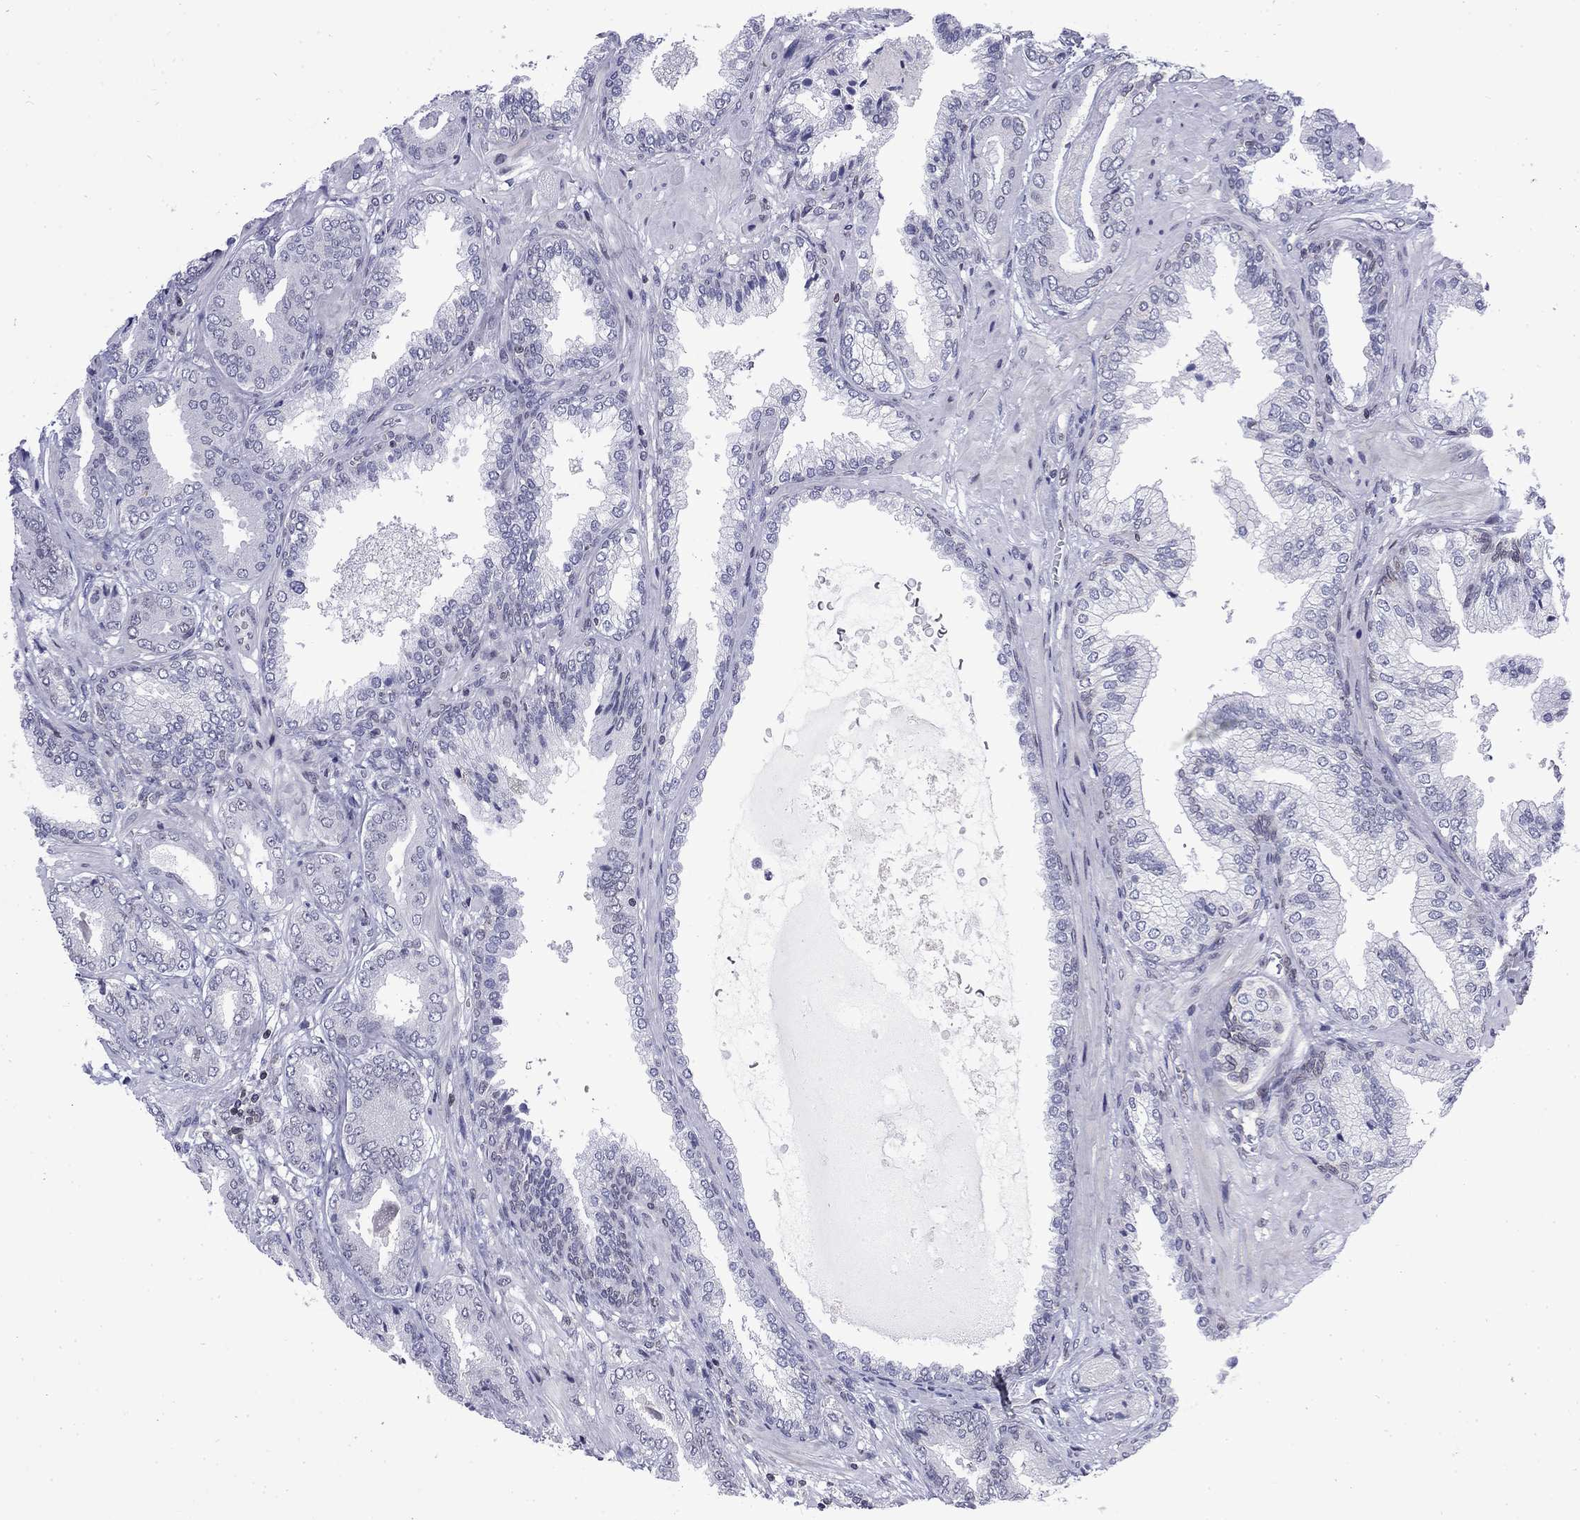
{"staining": {"intensity": "negative", "quantity": "none", "location": "none"}, "tissue": "prostate cancer", "cell_type": "Tumor cells", "image_type": "cancer", "snomed": [{"axis": "morphology", "description": "Adenocarcinoma, Low grade"}, {"axis": "topography", "description": "Prostate"}], "caption": "Tumor cells are negative for protein expression in human prostate cancer. (Immunohistochemistry (ihc), brightfield microscopy, high magnification).", "gene": "SLA", "patient": {"sex": "male", "age": 68}}